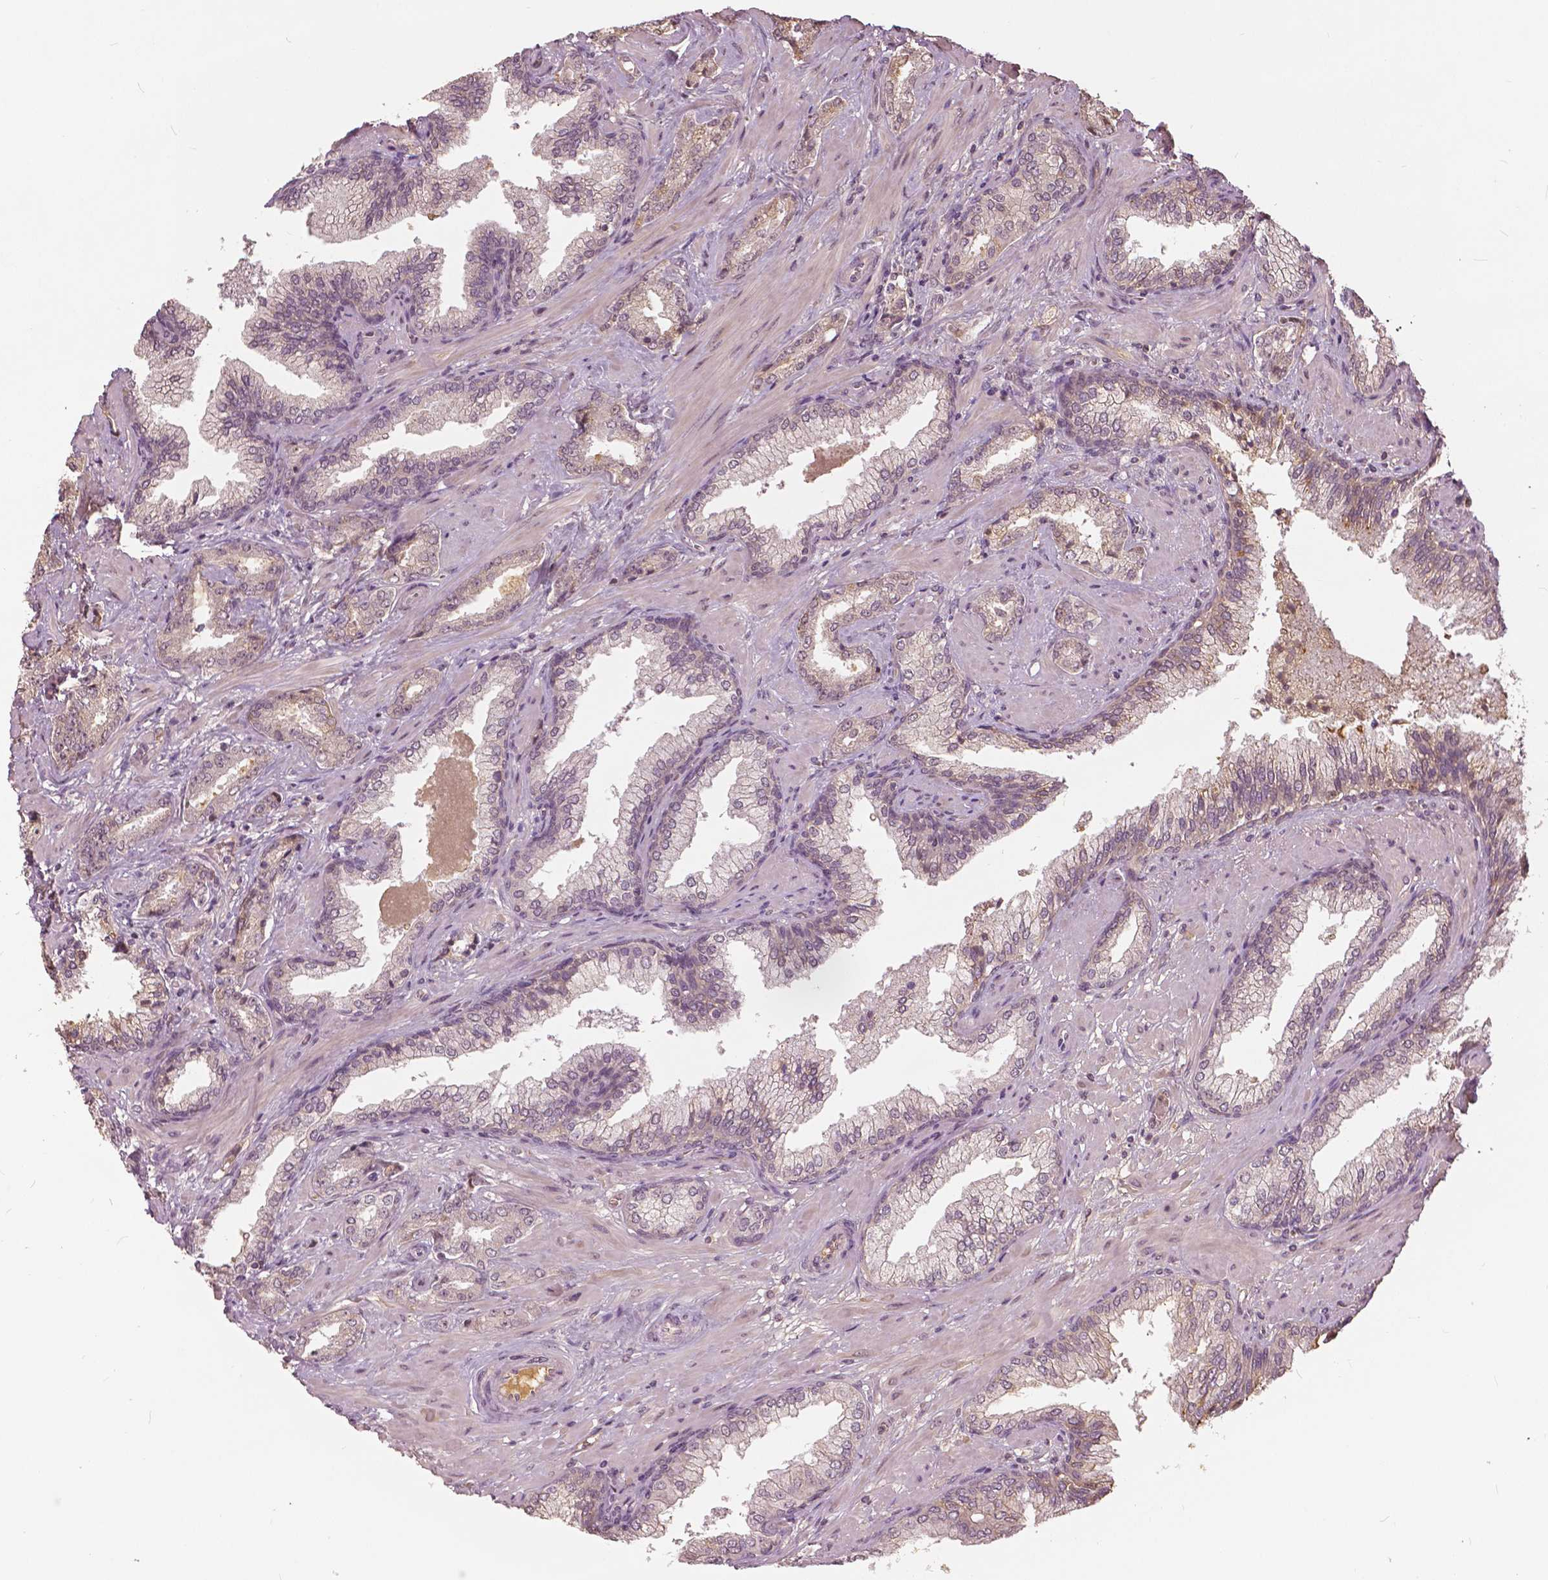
{"staining": {"intensity": "weak", "quantity": "25%-75%", "location": "cytoplasmic/membranous,nuclear"}, "tissue": "prostate cancer", "cell_type": "Tumor cells", "image_type": "cancer", "snomed": [{"axis": "morphology", "description": "Adenocarcinoma, Low grade"}, {"axis": "topography", "description": "Prostate"}], "caption": "Immunohistochemical staining of human low-grade adenocarcinoma (prostate) displays weak cytoplasmic/membranous and nuclear protein staining in about 25%-75% of tumor cells.", "gene": "ANGPTL4", "patient": {"sex": "male", "age": 61}}